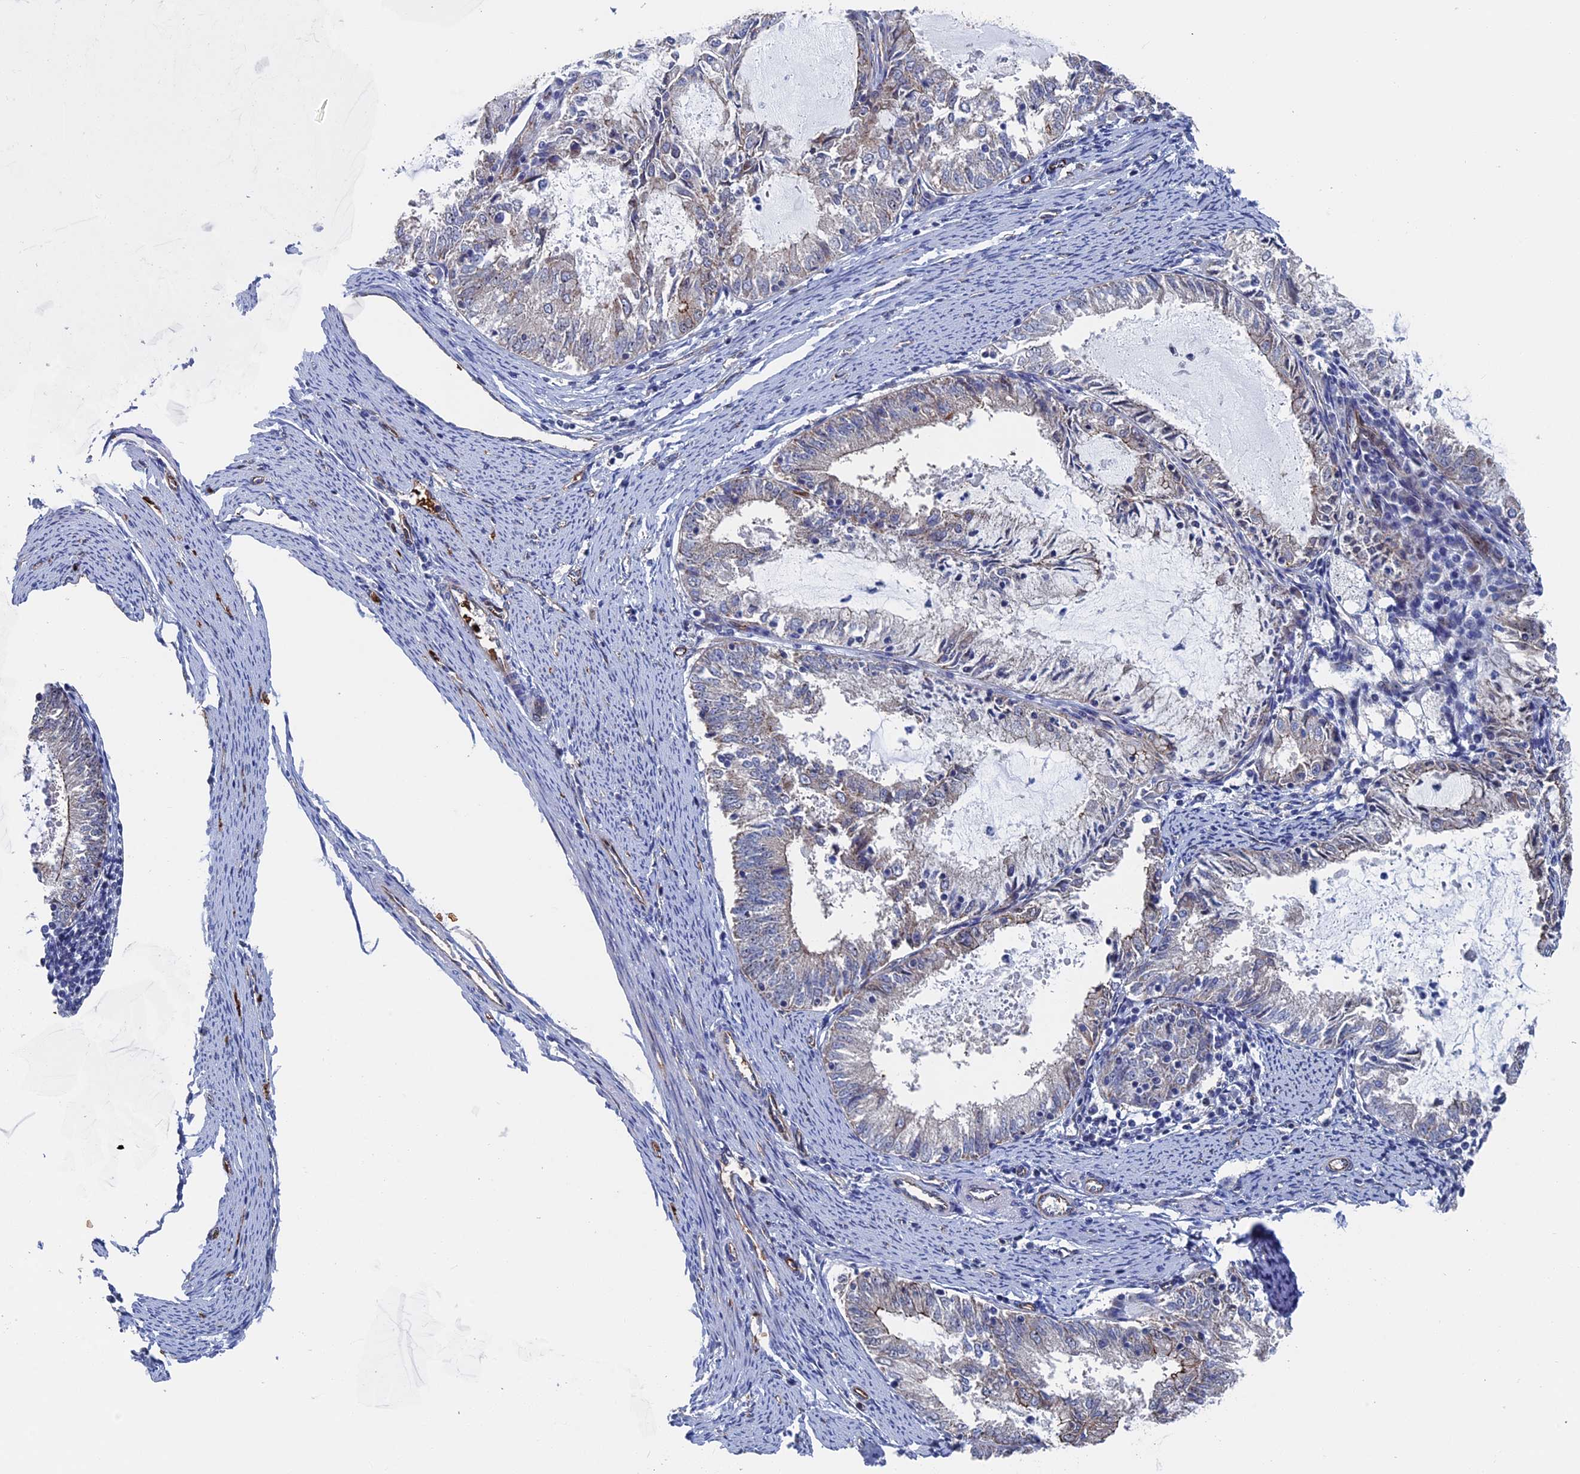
{"staining": {"intensity": "weak", "quantity": "<25%", "location": "cytoplasmic/membranous"}, "tissue": "endometrial cancer", "cell_type": "Tumor cells", "image_type": "cancer", "snomed": [{"axis": "morphology", "description": "Adenocarcinoma, NOS"}, {"axis": "topography", "description": "Endometrium"}], "caption": "Immunohistochemistry micrograph of neoplastic tissue: human adenocarcinoma (endometrial) stained with DAB (3,3'-diaminobenzidine) exhibits no significant protein expression in tumor cells.", "gene": "EXOSC9", "patient": {"sex": "female", "age": 57}}